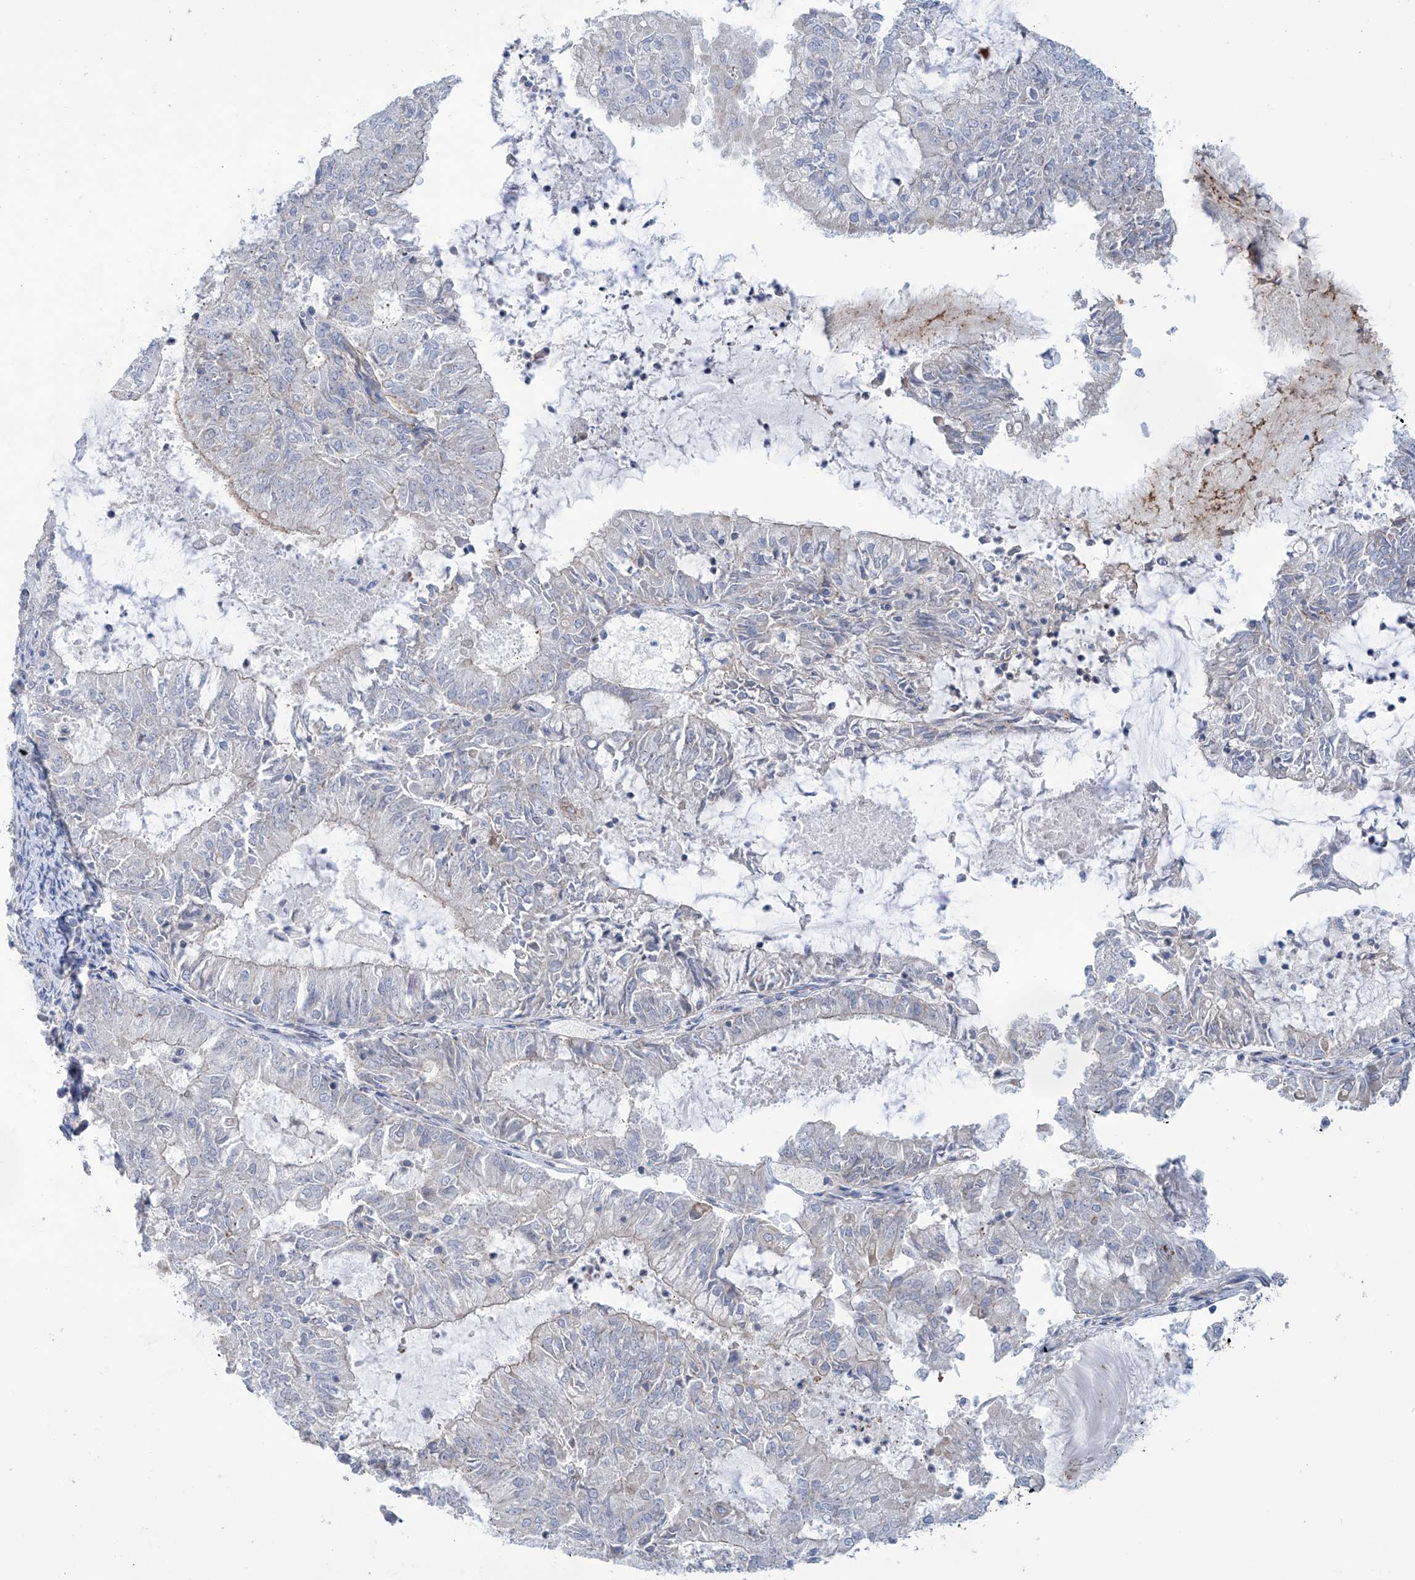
{"staining": {"intensity": "negative", "quantity": "none", "location": "none"}, "tissue": "endometrial cancer", "cell_type": "Tumor cells", "image_type": "cancer", "snomed": [{"axis": "morphology", "description": "Adenocarcinoma, NOS"}, {"axis": "topography", "description": "Endometrium"}], "caption": "DAB (3,3'-diaminobenzidine) immunohistochemical staining of human adenocarcinoma (endometrial) reveals no significant staining in tumor cells. (DAB (3,3'-diaminobenzidine) IHC with hematoxylin counter stain).", "gene": "TMEM209", "patient": {"sex": "female", "age": 57}}